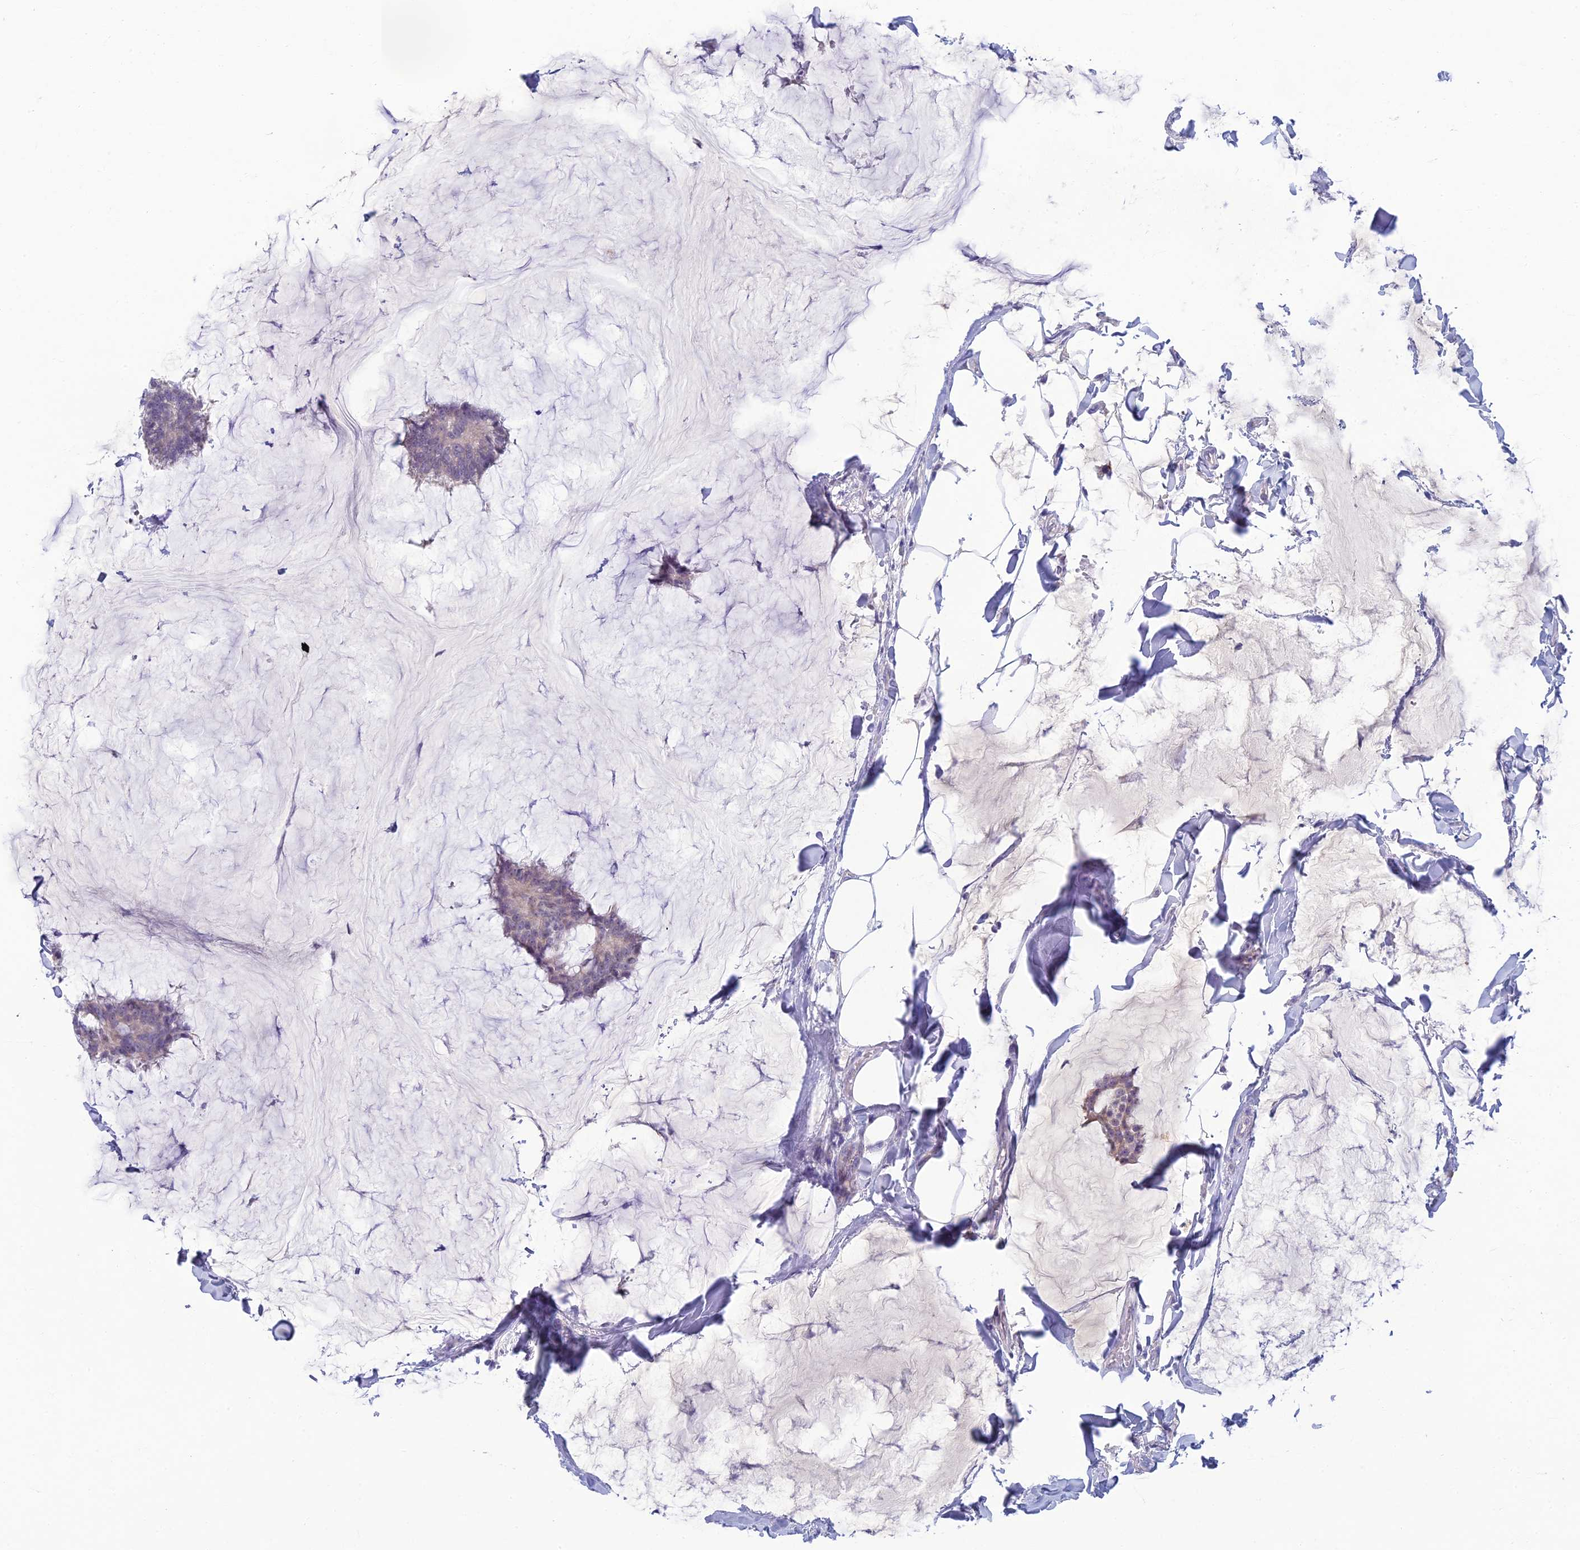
{"staining": {"intensity": "negative", "quantity": "none", "location": "none"}, "tissue": "breast cancer", "cell_type": "Tumor cells", "image_type": "cancer", "snomed": [{"axis": "morphology", "description": "Duct carcinoma"}, {"axis": "topography", "description": "Breast"}], "caption": "This is an immunohistochemistry (IHC) histopathology image of human breast cancer (intraductal carcinoma). There is no staining in tumor cells.", "gene": "SLC25A41", "patient": {"sex": "female", "age": 93}}